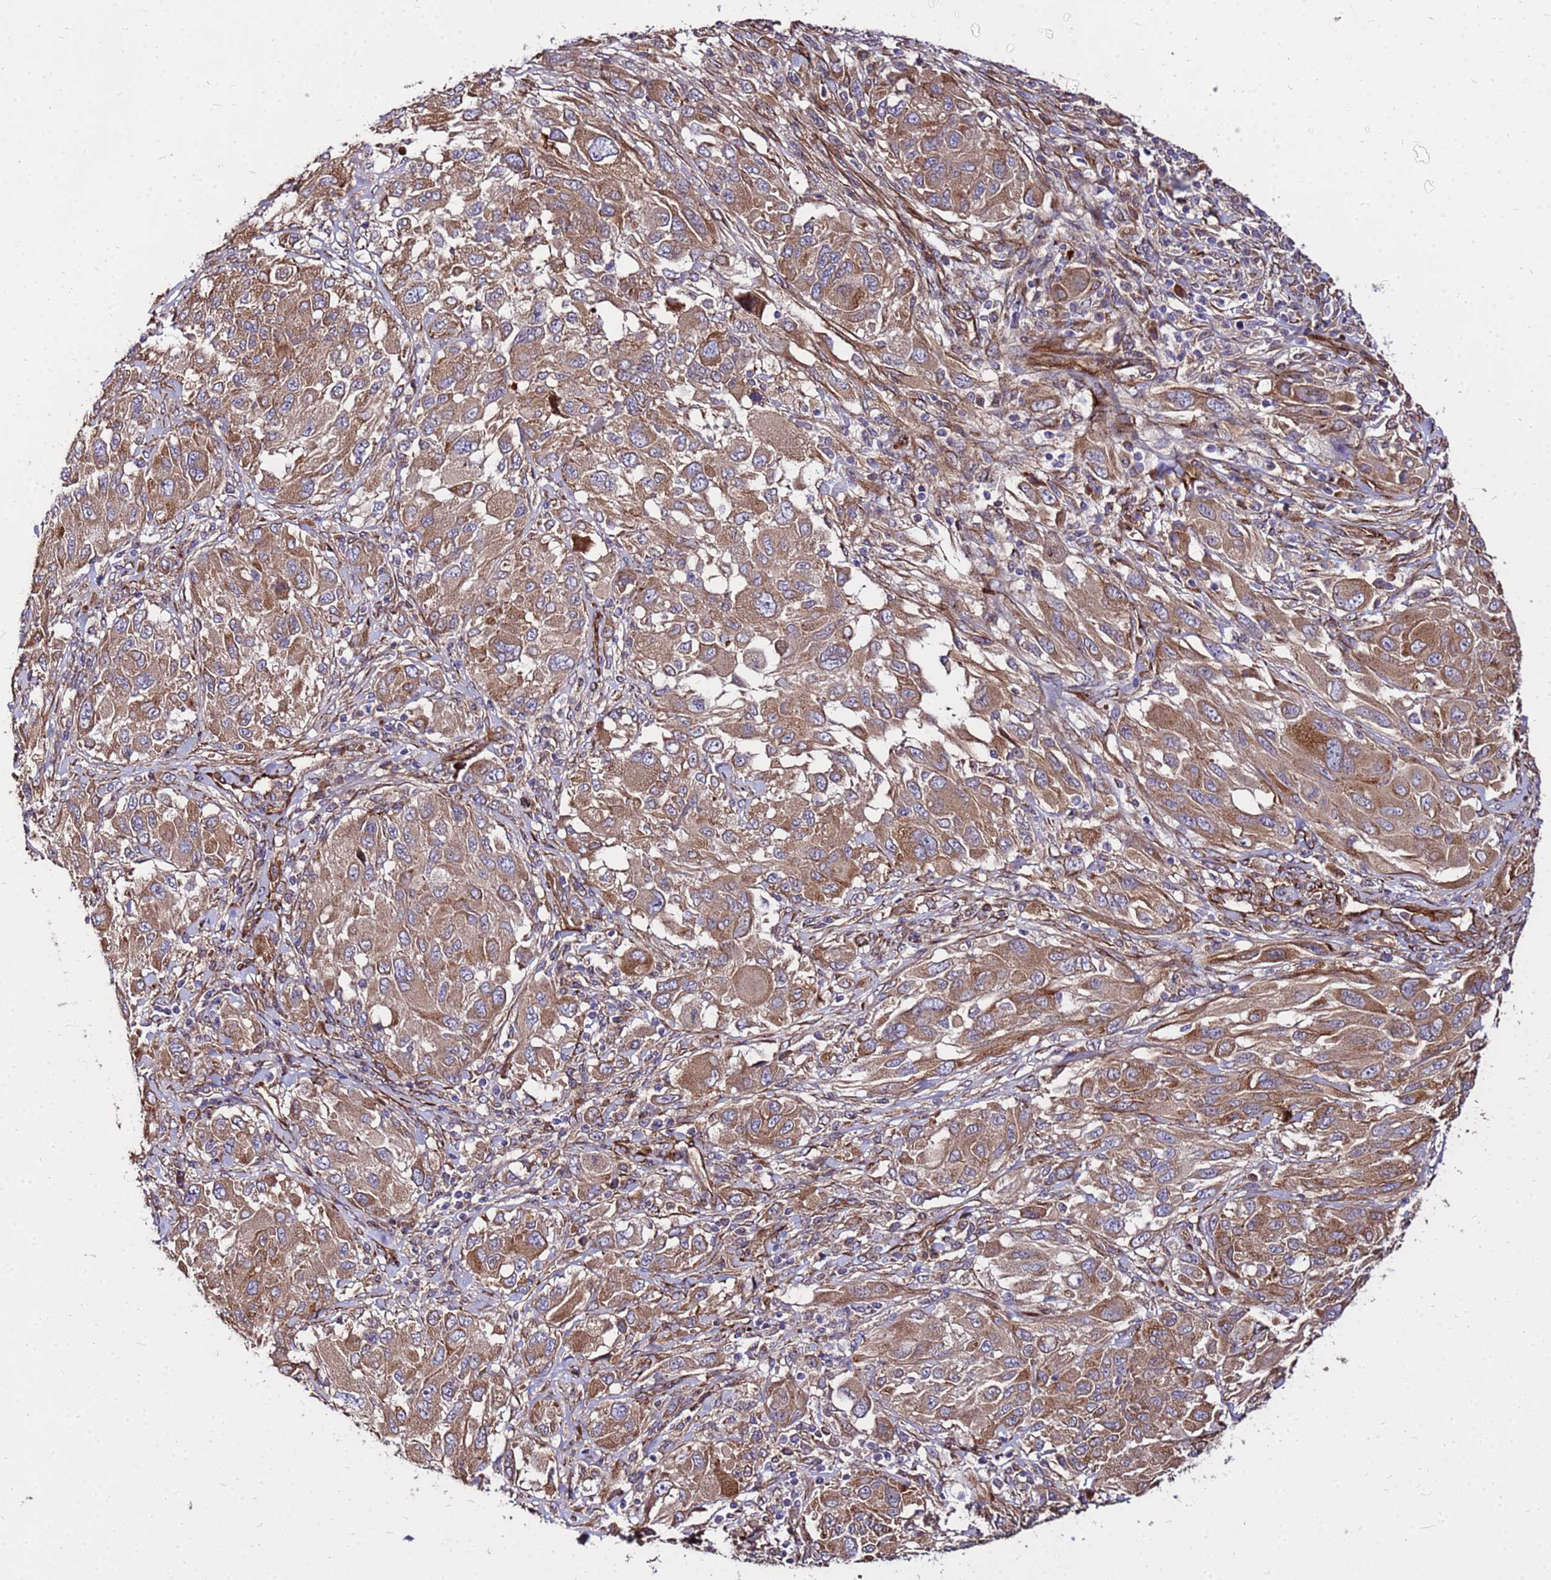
{"staining": {"intensity": "moderate", "quantity": ">75%", "location": "cytoplasmic/membranous"}, "tissue": "melanoma", "cell_type": "Tumor cells", "image_type": "cancer", "snomed": [{"axis": "morphology", "description": "Malignant melanoma, NOS"}, {"axis": "topography", "description": "Skin"}], "caption": "Melanoma stained with a protein marker exhibits moderate staining in tumor cells.", "gene": "WWC2", "patient": {"sex": "female", "age": 91}}